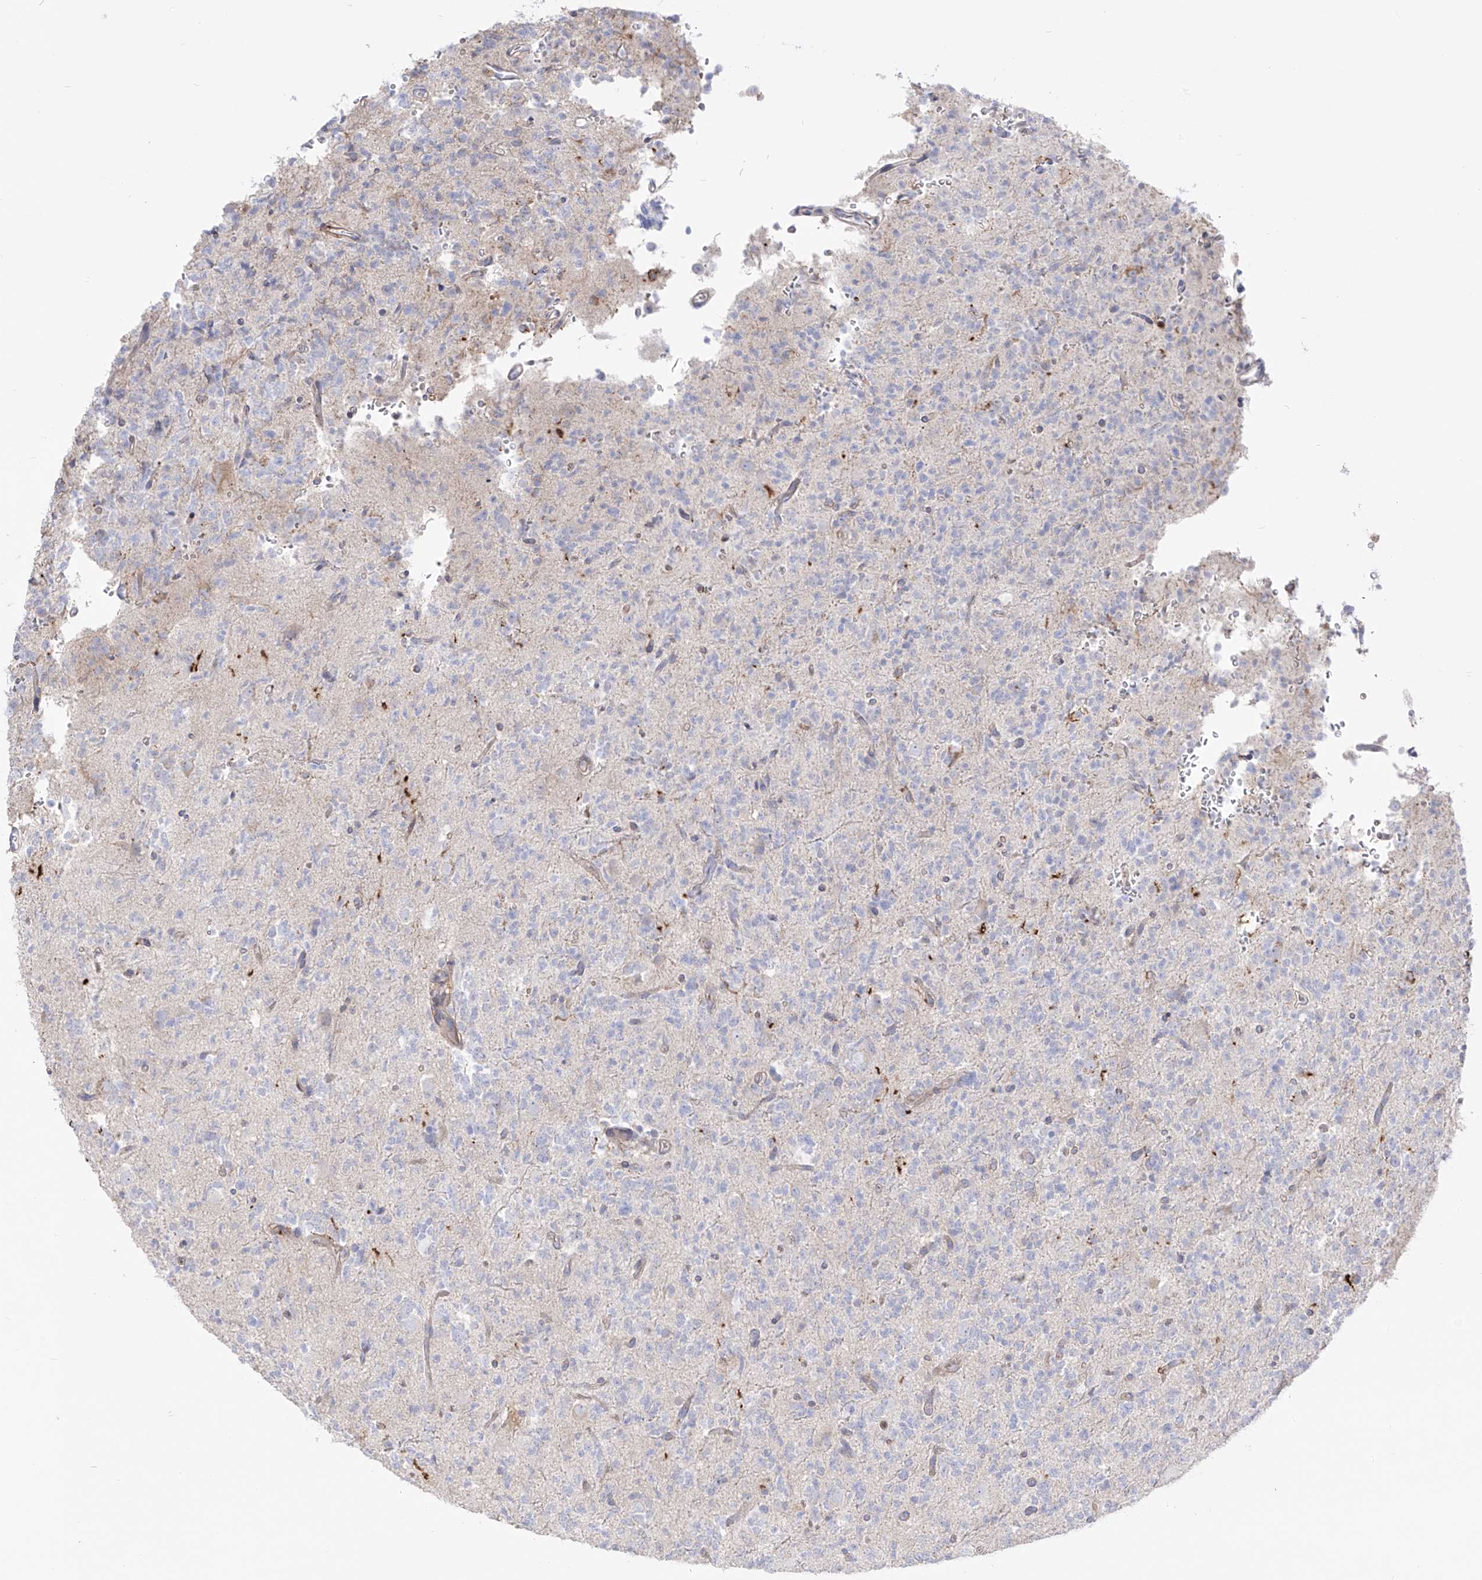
{"staining": {"intensity": "negative", "quantity": "none", "location": "none"}, "tissue": "glioma", "cell_type": "Tumor cells", "image_type": "cancer", "snomed": [{"axis": "morphology", "description": "Glioma, malignant, High grade"}, {"axis": "topography", "description": "Brain"}], "caption": "This is an immunohistochemistry micrograph of glioma. There is no expression in tumor cells.", "gene": "ZGRF1", "patient": {"sex": "female", "age": 62}}